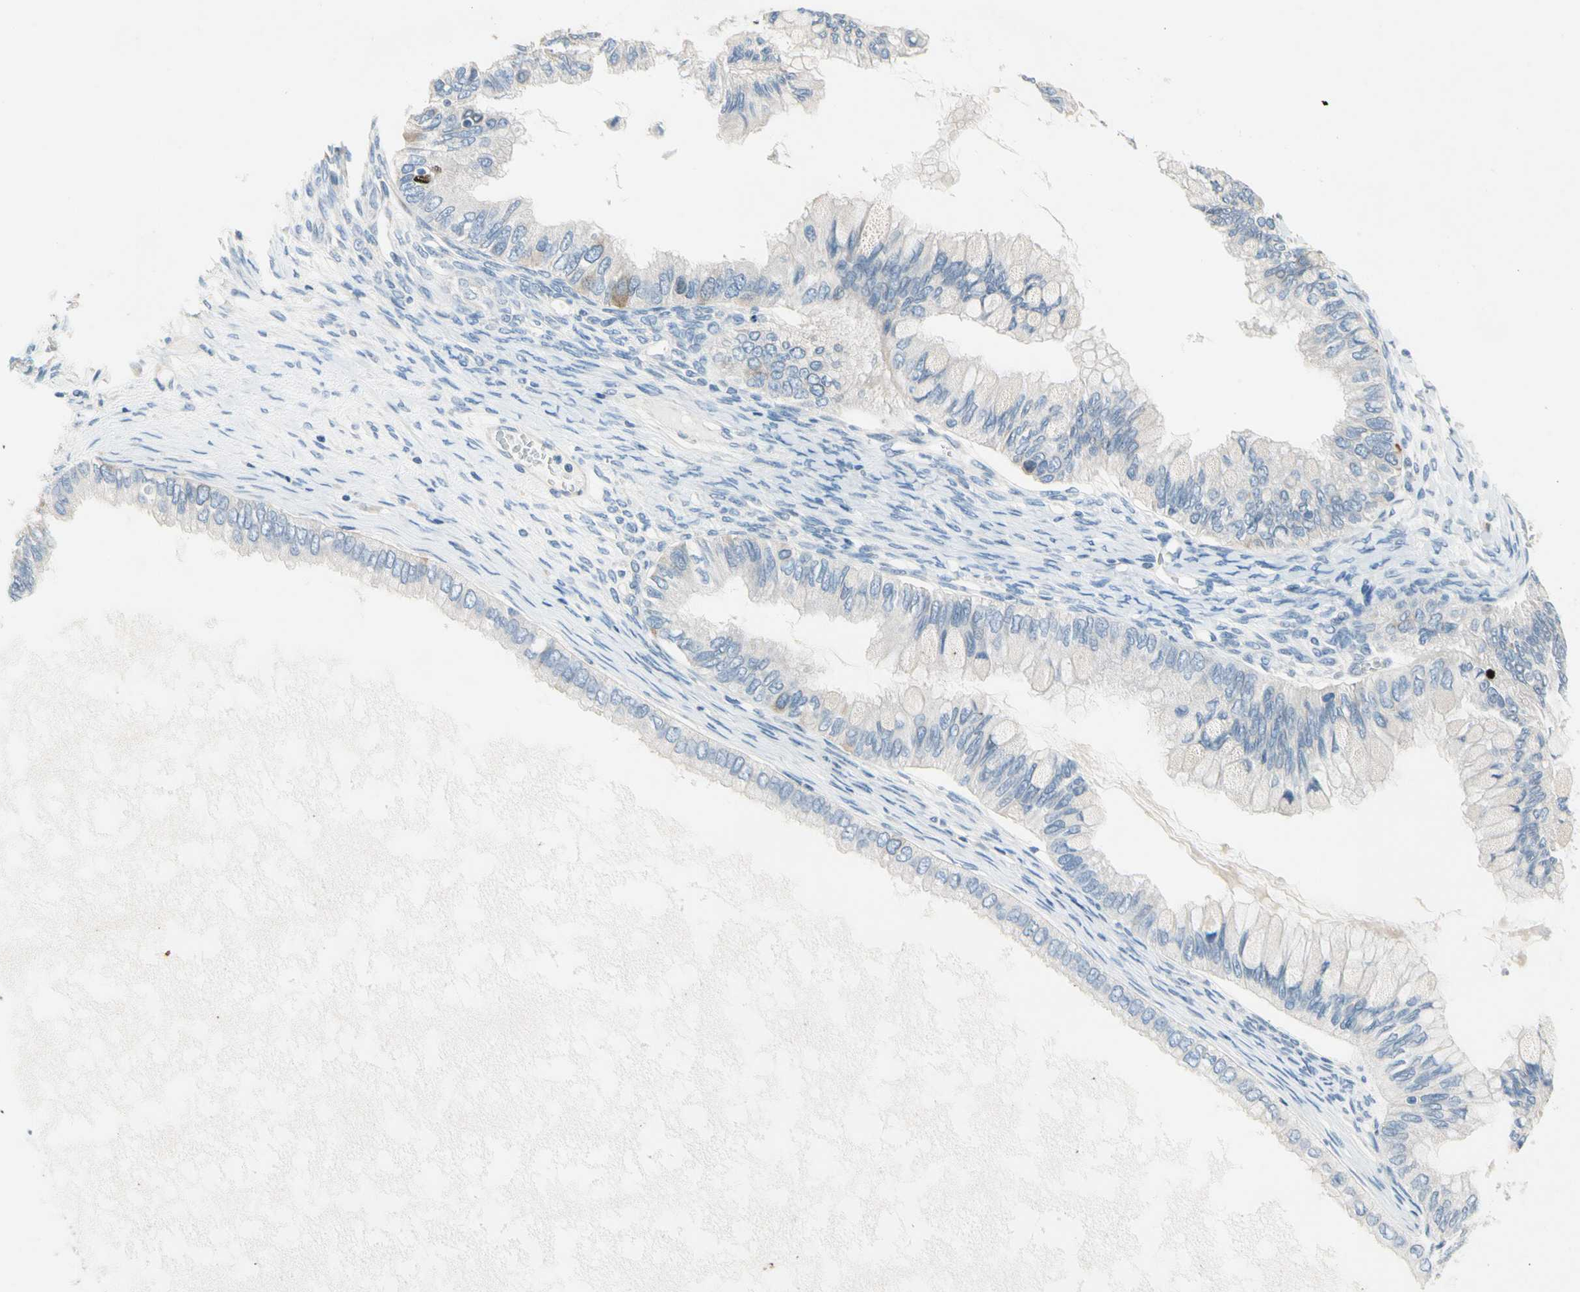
{"staining": {"intensity": "moderate", "quantity": "<25%", "location": "cytoplasmic/membranous"}, "tissue": "ovarian cancer", "cell_type": "Tumor cells", "image_type": "cancer", "snomed": [{"axis": "morphology", "description": "Cystadenocarcinoma, mucinous, NOS"}, {"axis": "topography", "description": "Ovary"}], "caption": "There is low levels of moderate cytoplasmic/membranous expression in tumor cells of ovarian mucinous cystadenocarcinoma, as demonstrated by immunohistochemical staining (brown color).", "gene": "CKAP2", "patient": {"sex": "female", "age": 80}}